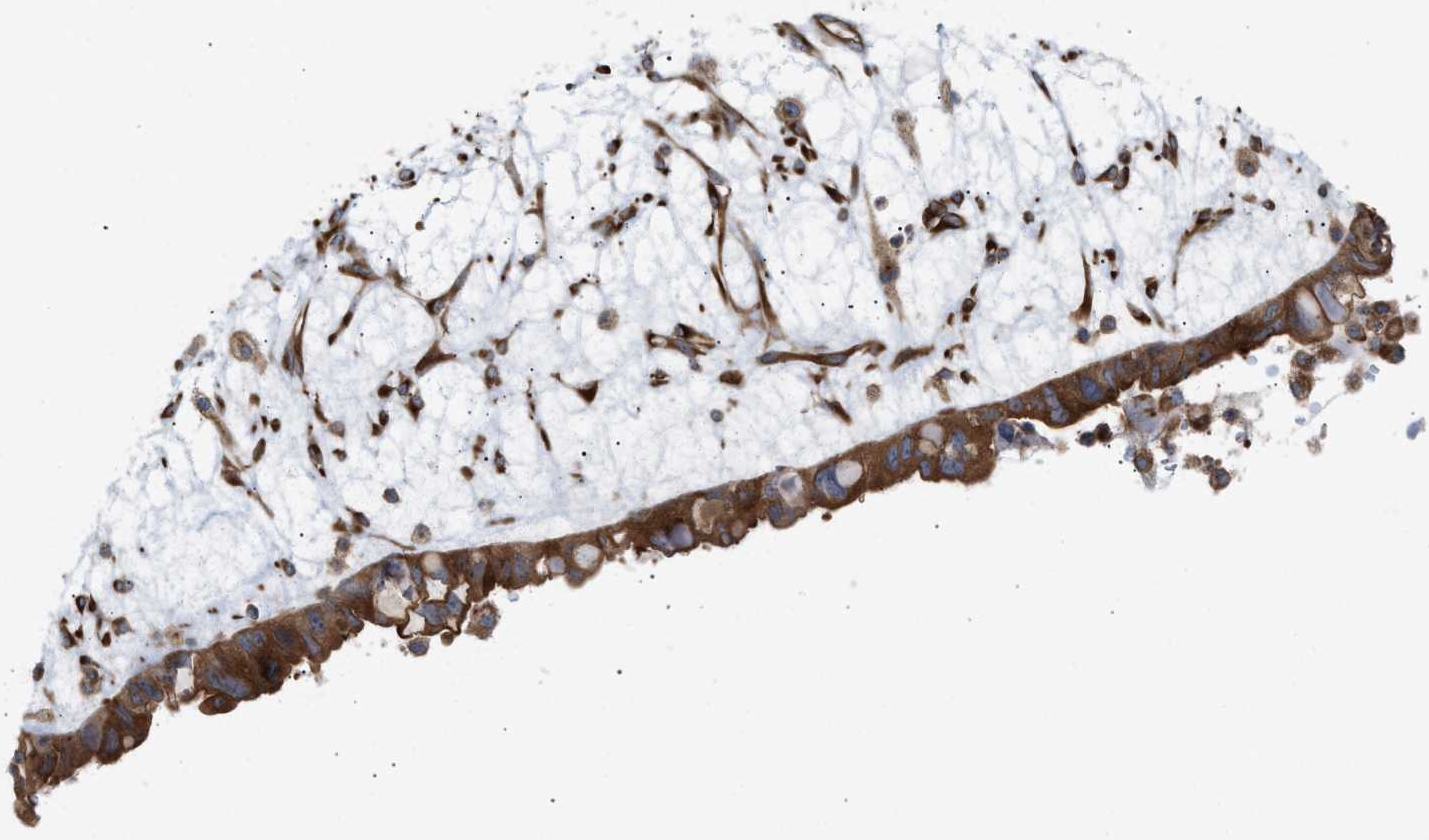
{"staining": {"intensity": "moderate", "quantity": ">75%", "location": "cytoplasmic/membranous"}, "tissue": "ovarian cancer", "cell_type": "Tumor cells", "image_type": "cancer", "snomed": [{"axis": "morphology", "description": "Cystadenocarcinoma, serous, NOS"}, {"axis": "topography", "description": "Ovary"}], "caption": "Immunohistochemical staining of human serous cystadenocarcinoma (ovarian) demonstrates moderate cytoplasmic/membranous protein expression in about >75% of tumor cells.", "gene": "EPS15L1", "patient": {"sex": "female", "age": 79}}